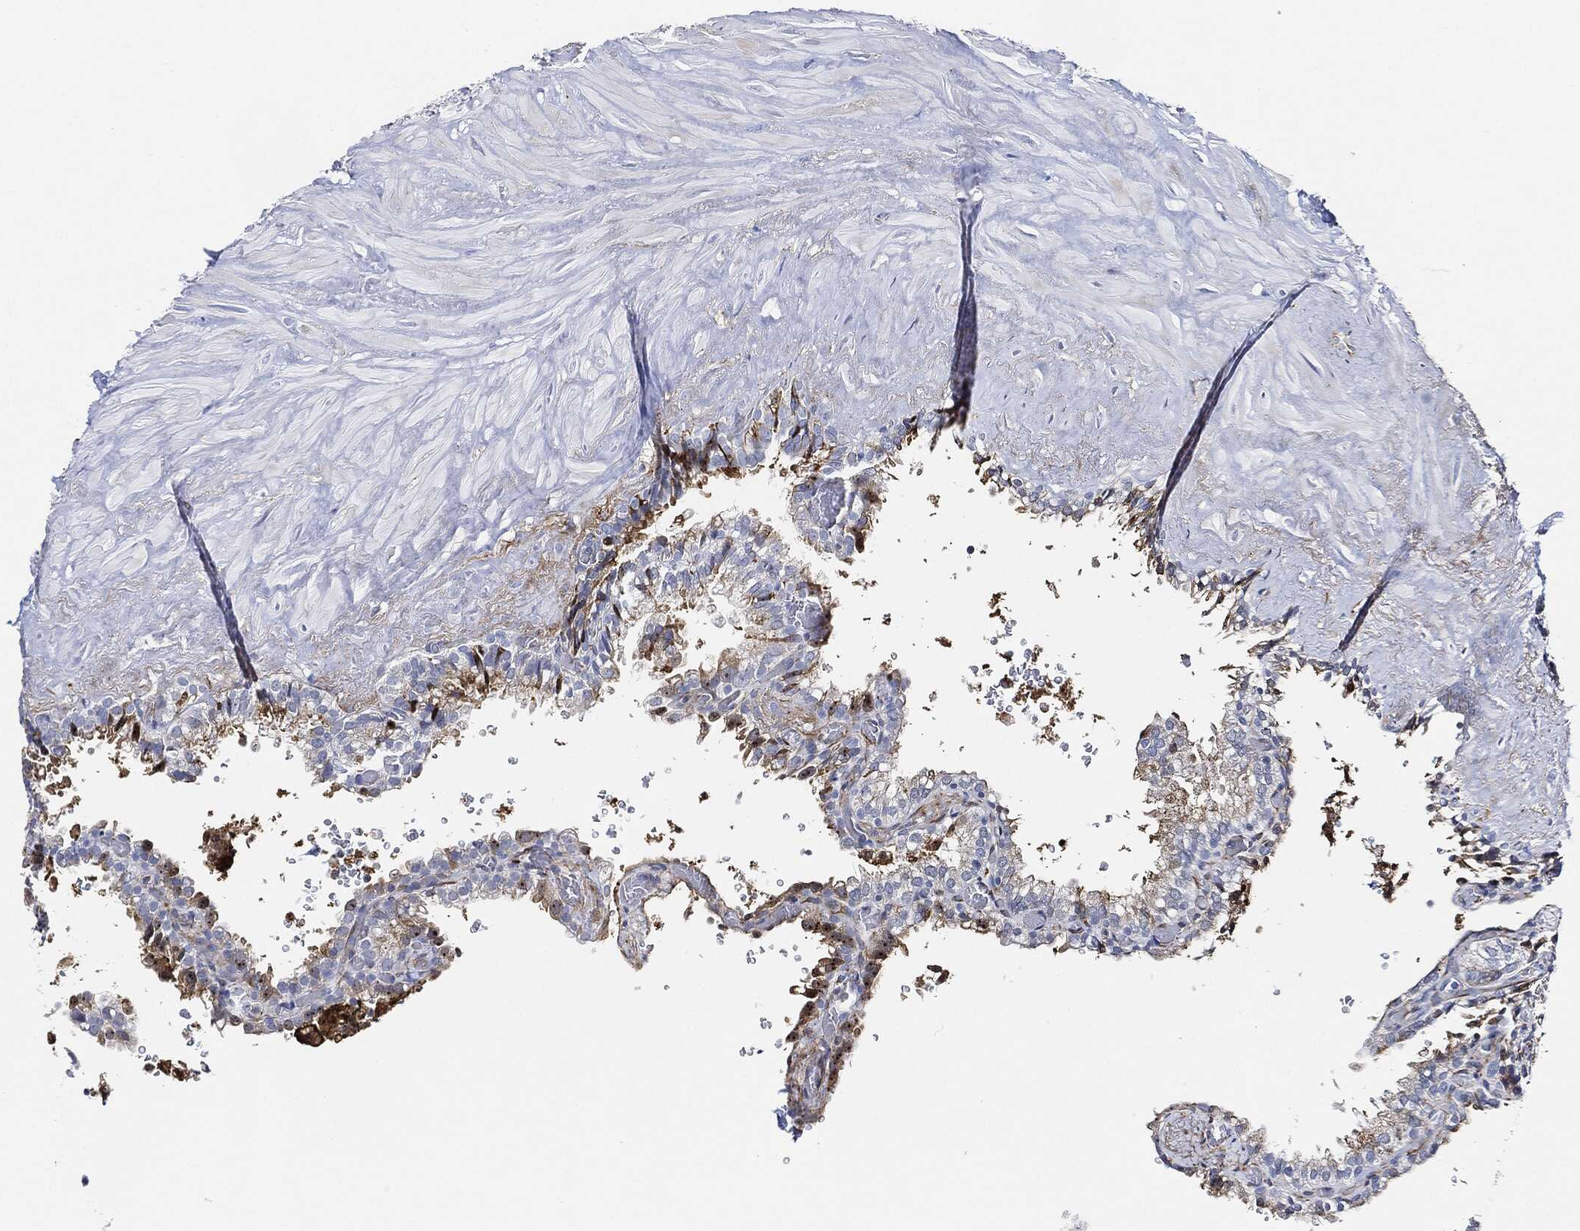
{"staining": {"intensity": "moderate", "quantity": "25%-75%", "location": "cytoplasmic/membranous"}, "tissue": "seminal vesicle", "cell_type": "Glandular cells", "image_type": "normal", "snomed": [{"axis": "morphology", "description": "Normal tissue, NOS"}, {"axis": "topography", "description": "Seminal veicle"}], "caption": "Protein expression by immunohistochemistry (IHC) exhibits moderate cytoplasmic/membranous positivity in about 25%-75% of glandular cells in unremarkable seminal vesicle.", "gene": "THSD1", "patient": {"sex": "male", "age": 67}}